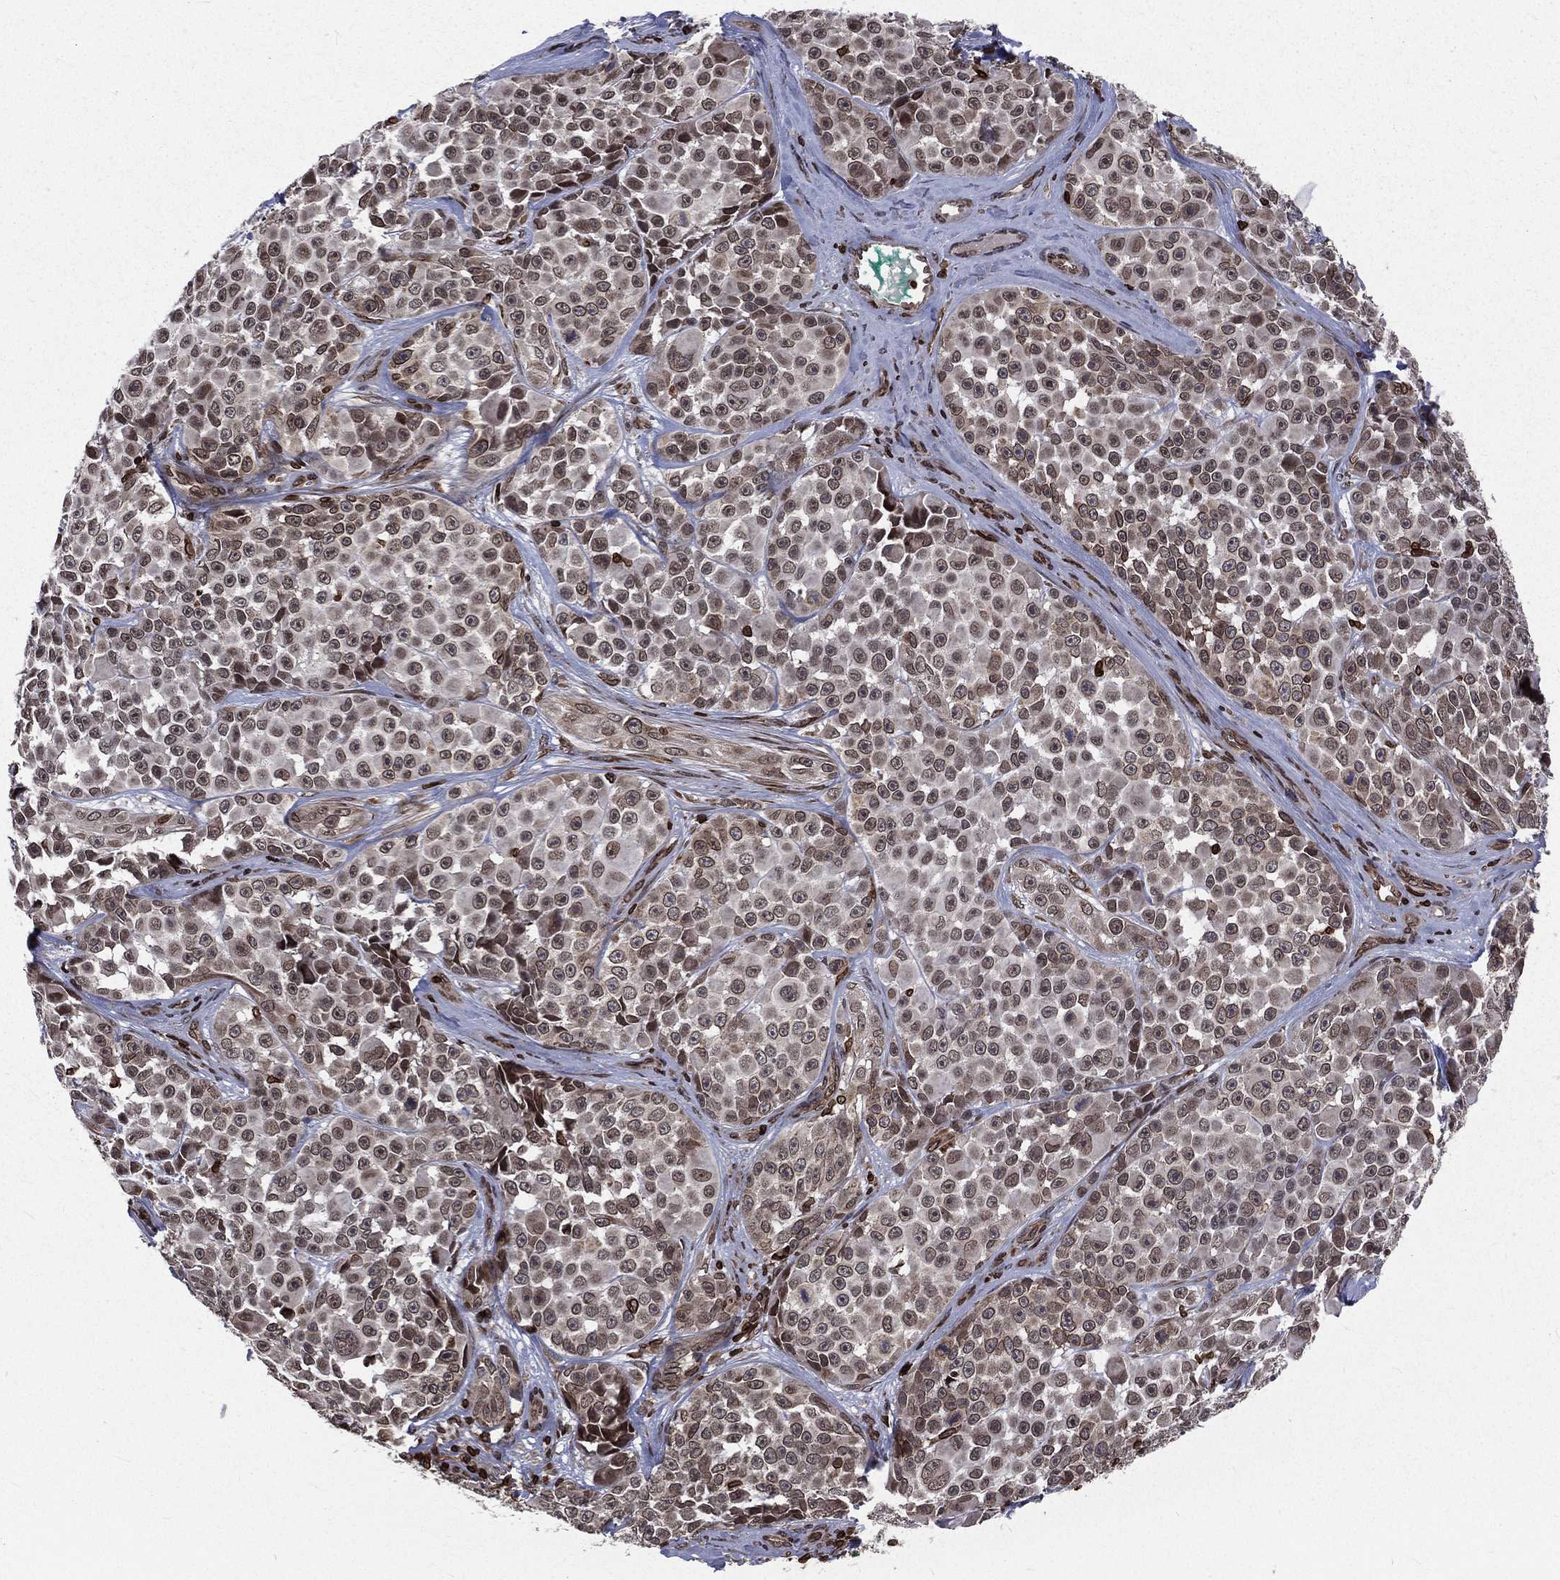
{"staining": {"intensity": "moderate", "quantity": ">75%", "location": "cytoplasmic/membranous,nuclear"}, "tissue": "melanoma", "cell_type": "Tumor cells", "image_type": "cancer", "snomed": [{"axis": "morphology", "description": "Malignant melanoma, NOS"}, {"axis": "topography", "description": "Skin"}], "caption": "Melanoma tissue demonstrates moderate cytoplasmic/membranous and nuclear staining in approximately >75% of tumor cells", "gene": "LBR", "patient": {"sex": "female", "age": 88}}